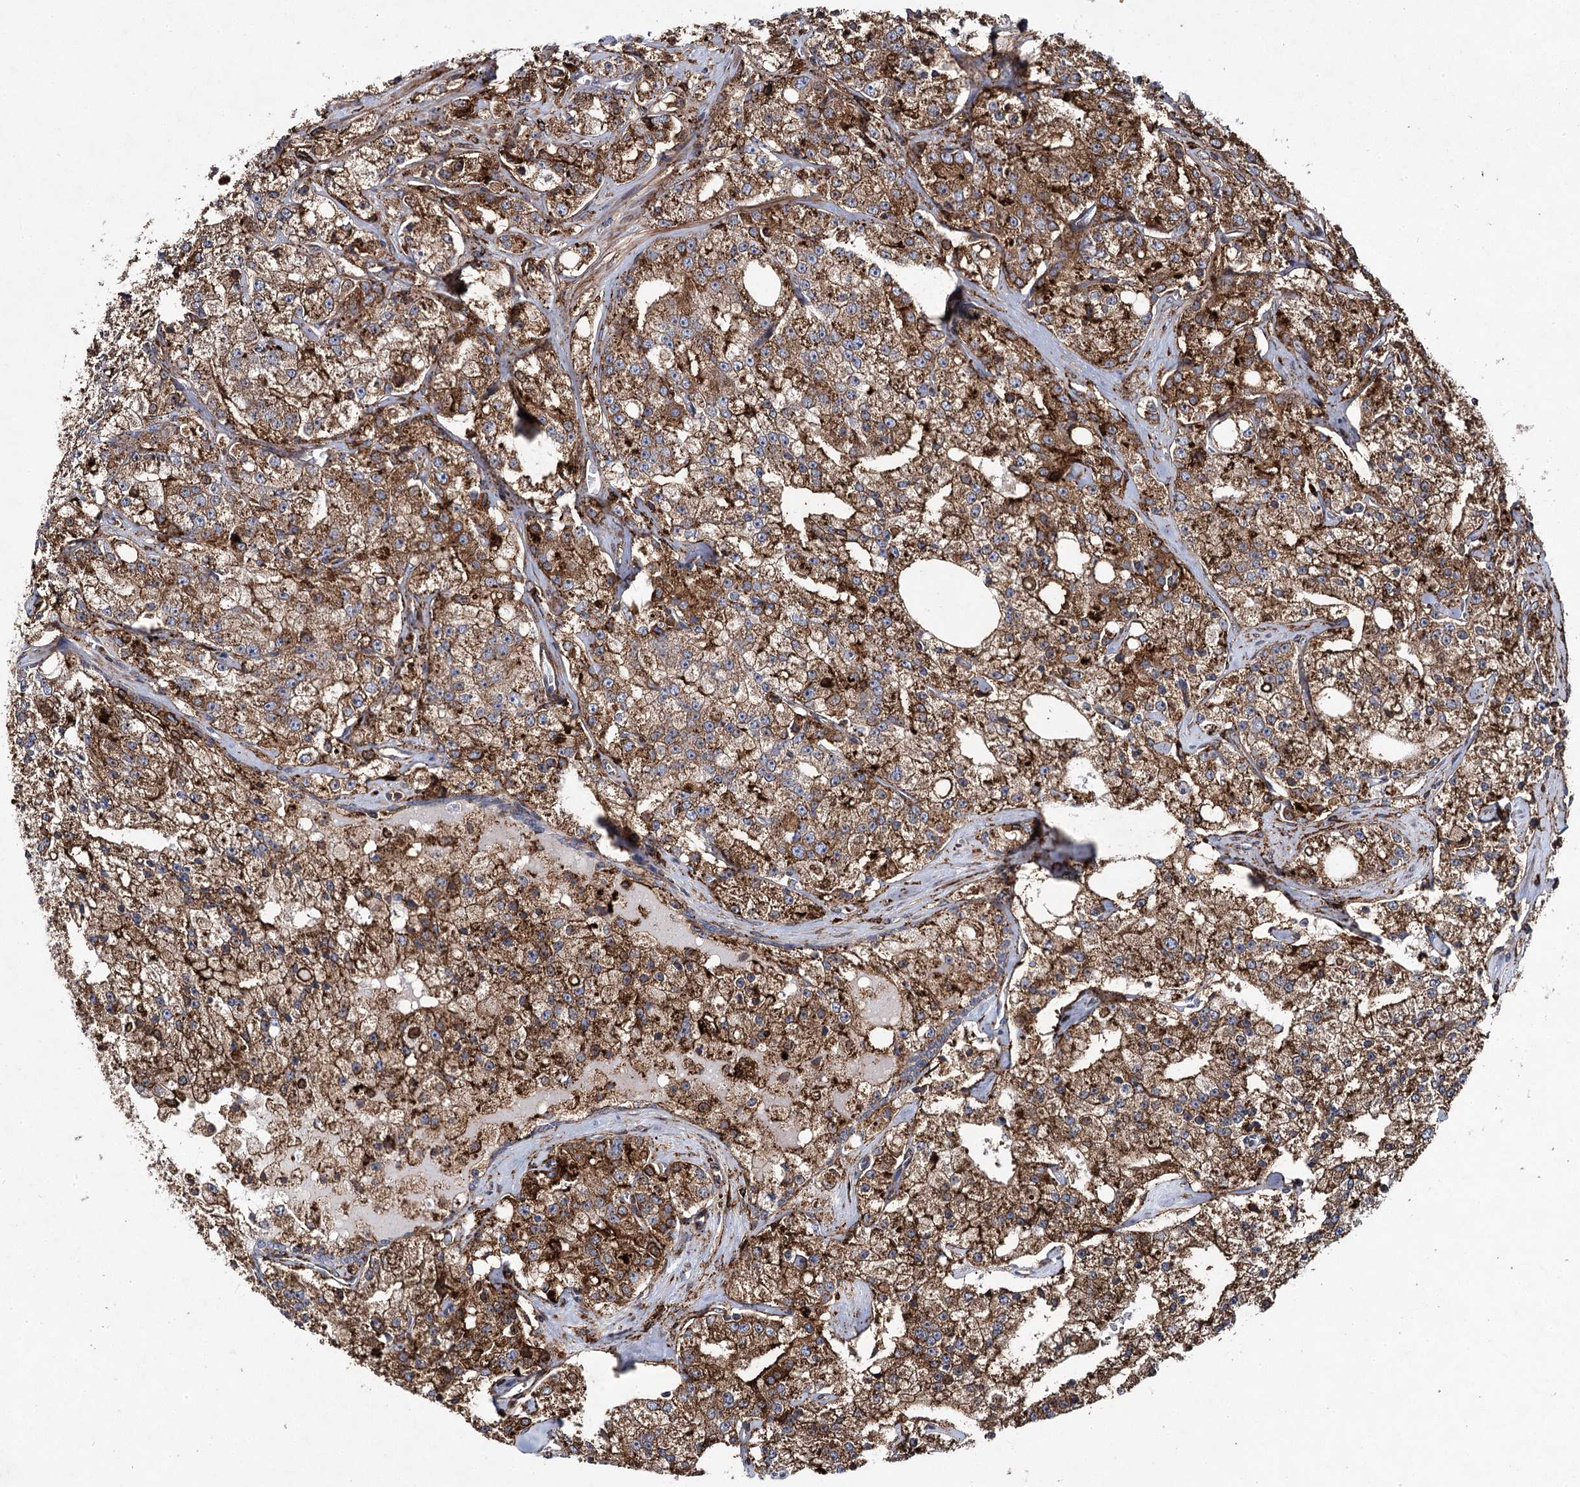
{"staining": {"intensity": "strong", "quantity": "25%-75%", "location": "cytoplasmic/membranous"}, "tissue": "prostate cancer", "cell_type": "Tumor cells", "image_type": "cancer", "snomed": [{"axis": "morphology", "description": "Adenocarcinoma, High grade"}, {"axis": "topography", "description": "Prostate"}], "caption": "Prostate adenocarcinoma (high-grade) tissue demonstrates strong cytoplasmic/membranous staining in approximately 25%-75% of tumor cells", "gene": "DCUN1D4", "patient": {"sex": "male", "age": 64}}